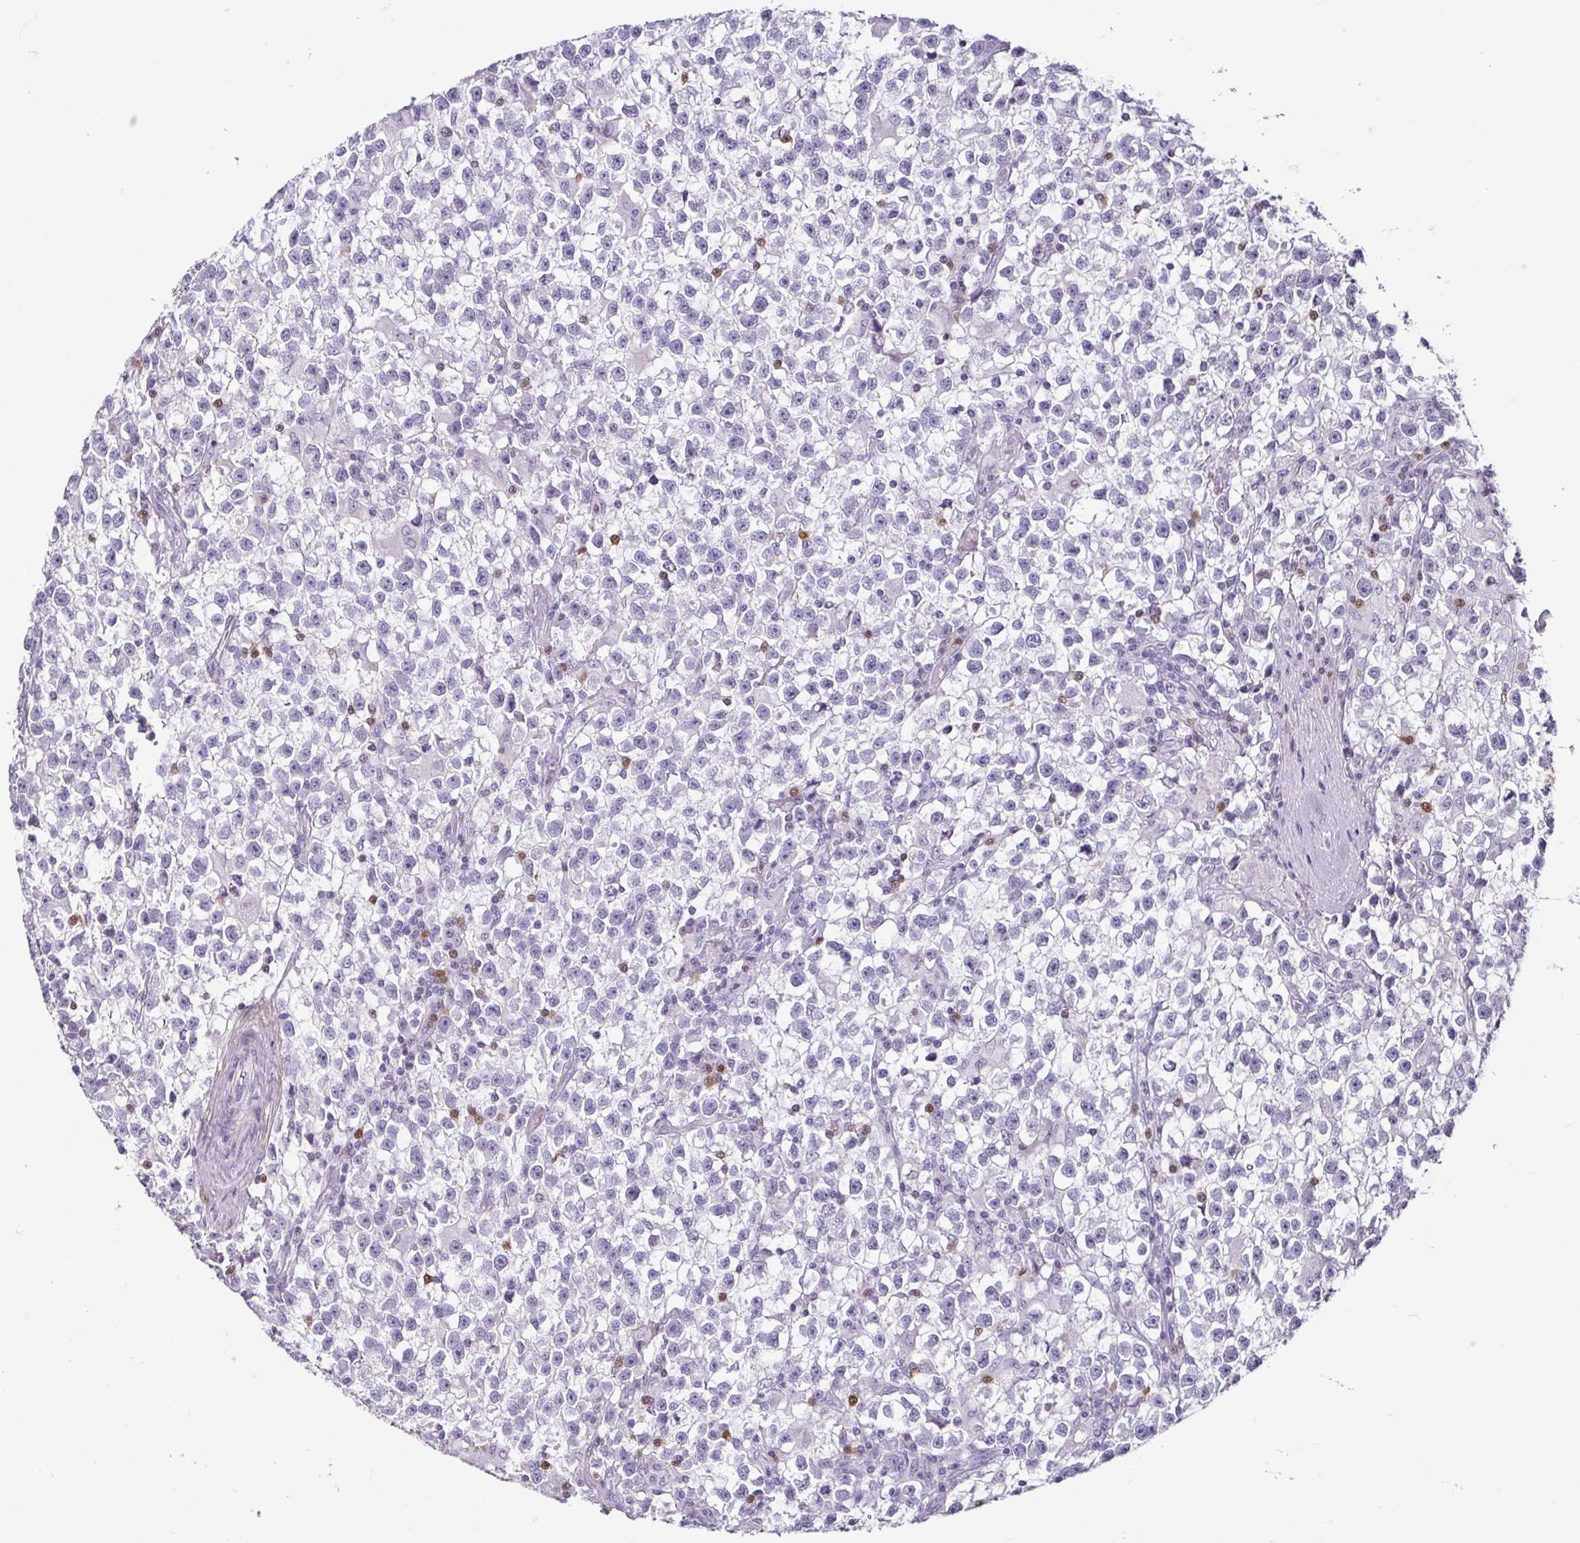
{"staining": {"intensity": "negative", "quantity": "none", "location": "none"}, "tissue": "testis cancer", "cell_type": "Tumor cells", "image_type": "cancer", "snomed": [{"axis": "morphology", "description": "Seminoma, NOS"}, {"axis": "topography", "description": "Testis"}], "caption": "Micrograph shows no significant protein positivity in tumor cells of testis cancer (seminoma). (Stains: DAB (3,3'-diaminobenzidine) immunohistochemistry with hematoxylin counter stain, Microscopy: brightfield microscopy at high magnification).", "gene": "HOPX", "patient": {"sex": "male", "age": 31}}